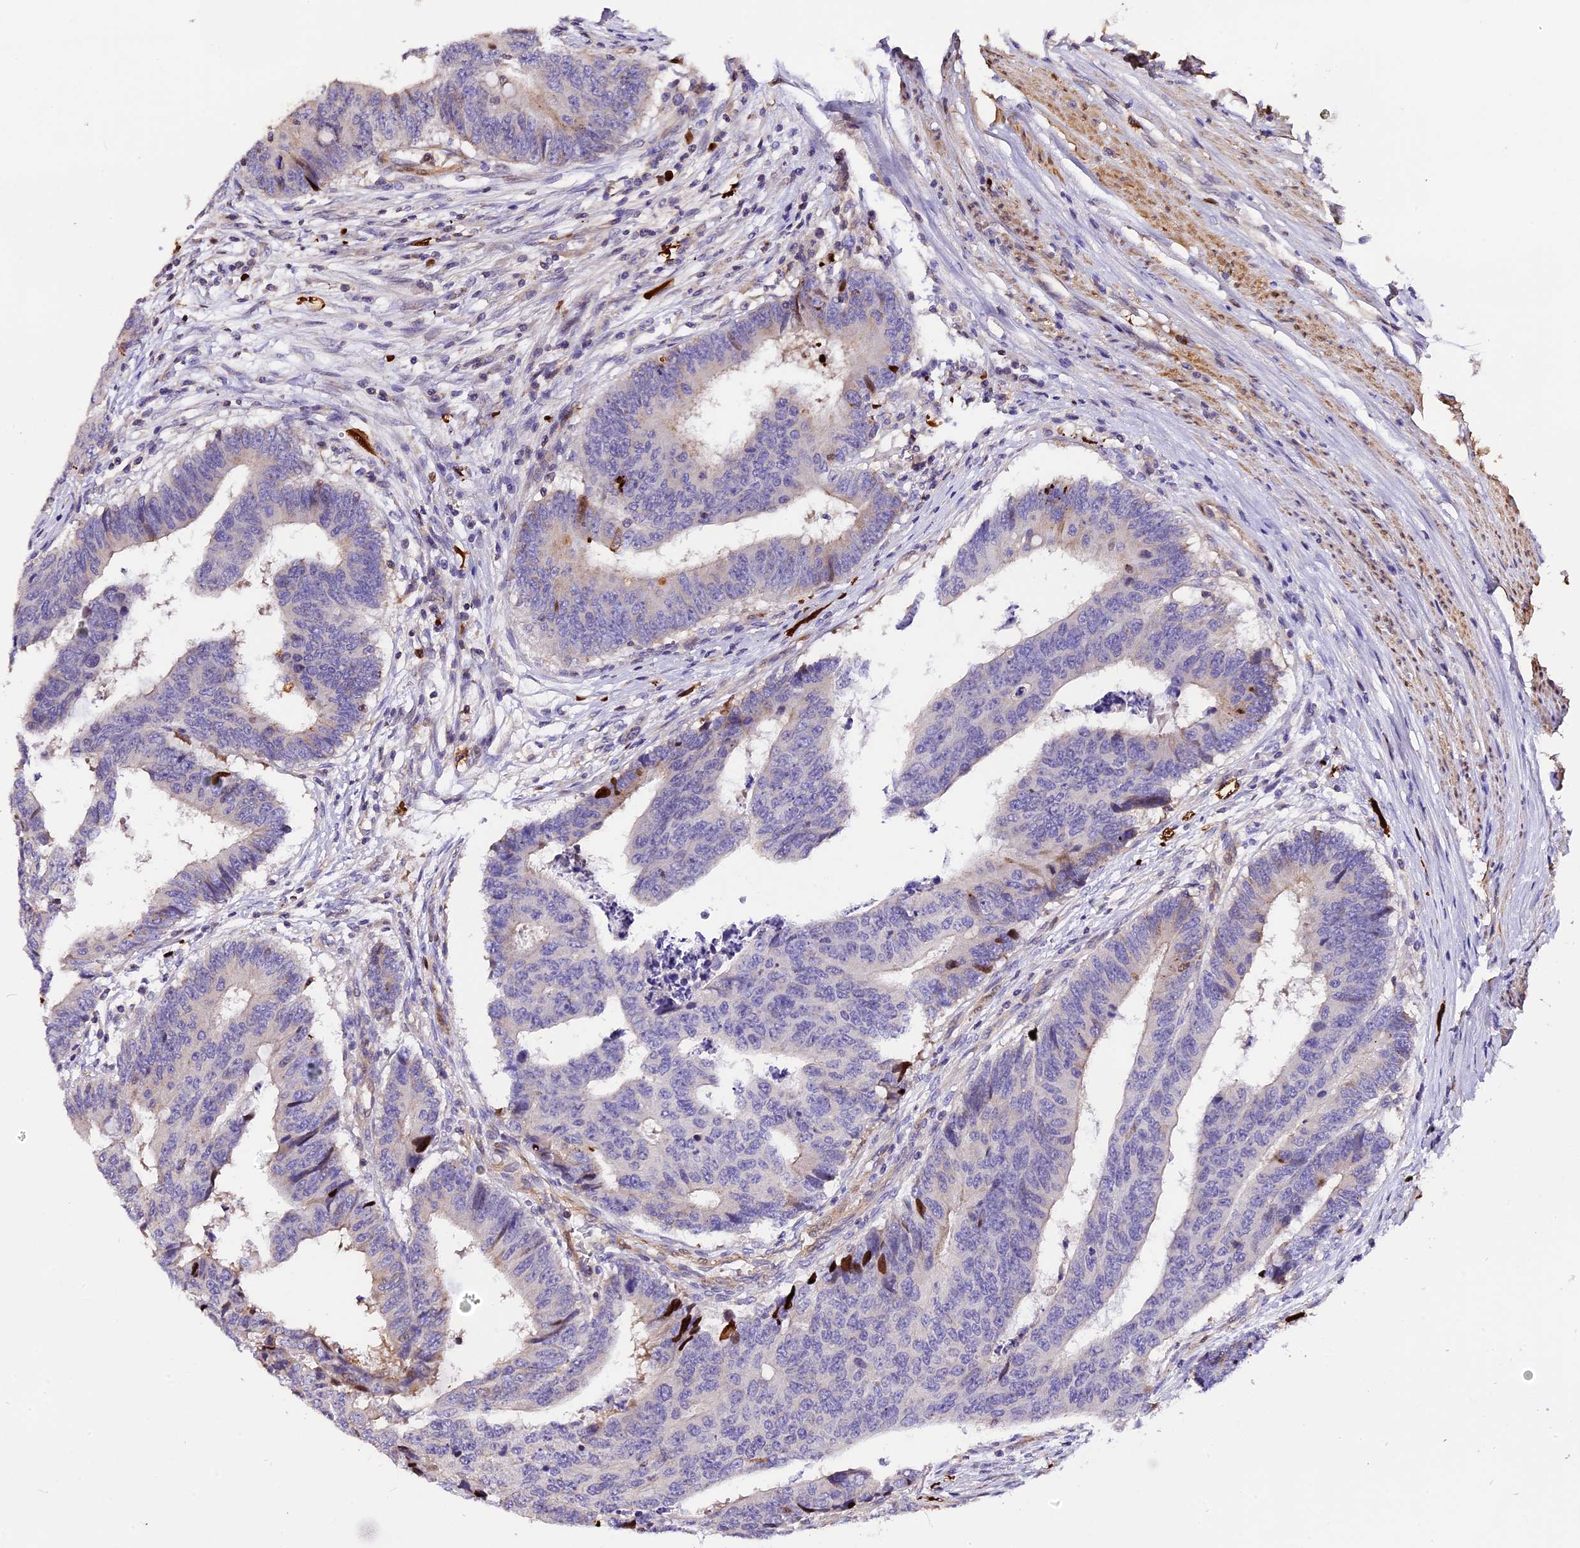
{"staining": {"intensity": "moderate", "quantity": "<25%", "location": "cytoplasmic/membranous"}, "tissue": "colorectal cancer", "cell_type": "Tumor cells", "image_type": "cancer", "snomed": [{"axis": "morphology", "description": "Adenocarcinoma, NOS"}, {"axis": "topography", "description": "Rectum"}], "caption": "Tumor cells show low levels of moderate cytoplasmic/membranous positivity in about <25% of cells in human colorectal cancer.", "gene": "MAP3K7CL", "patient": {"sex": "male", "age": 84}}